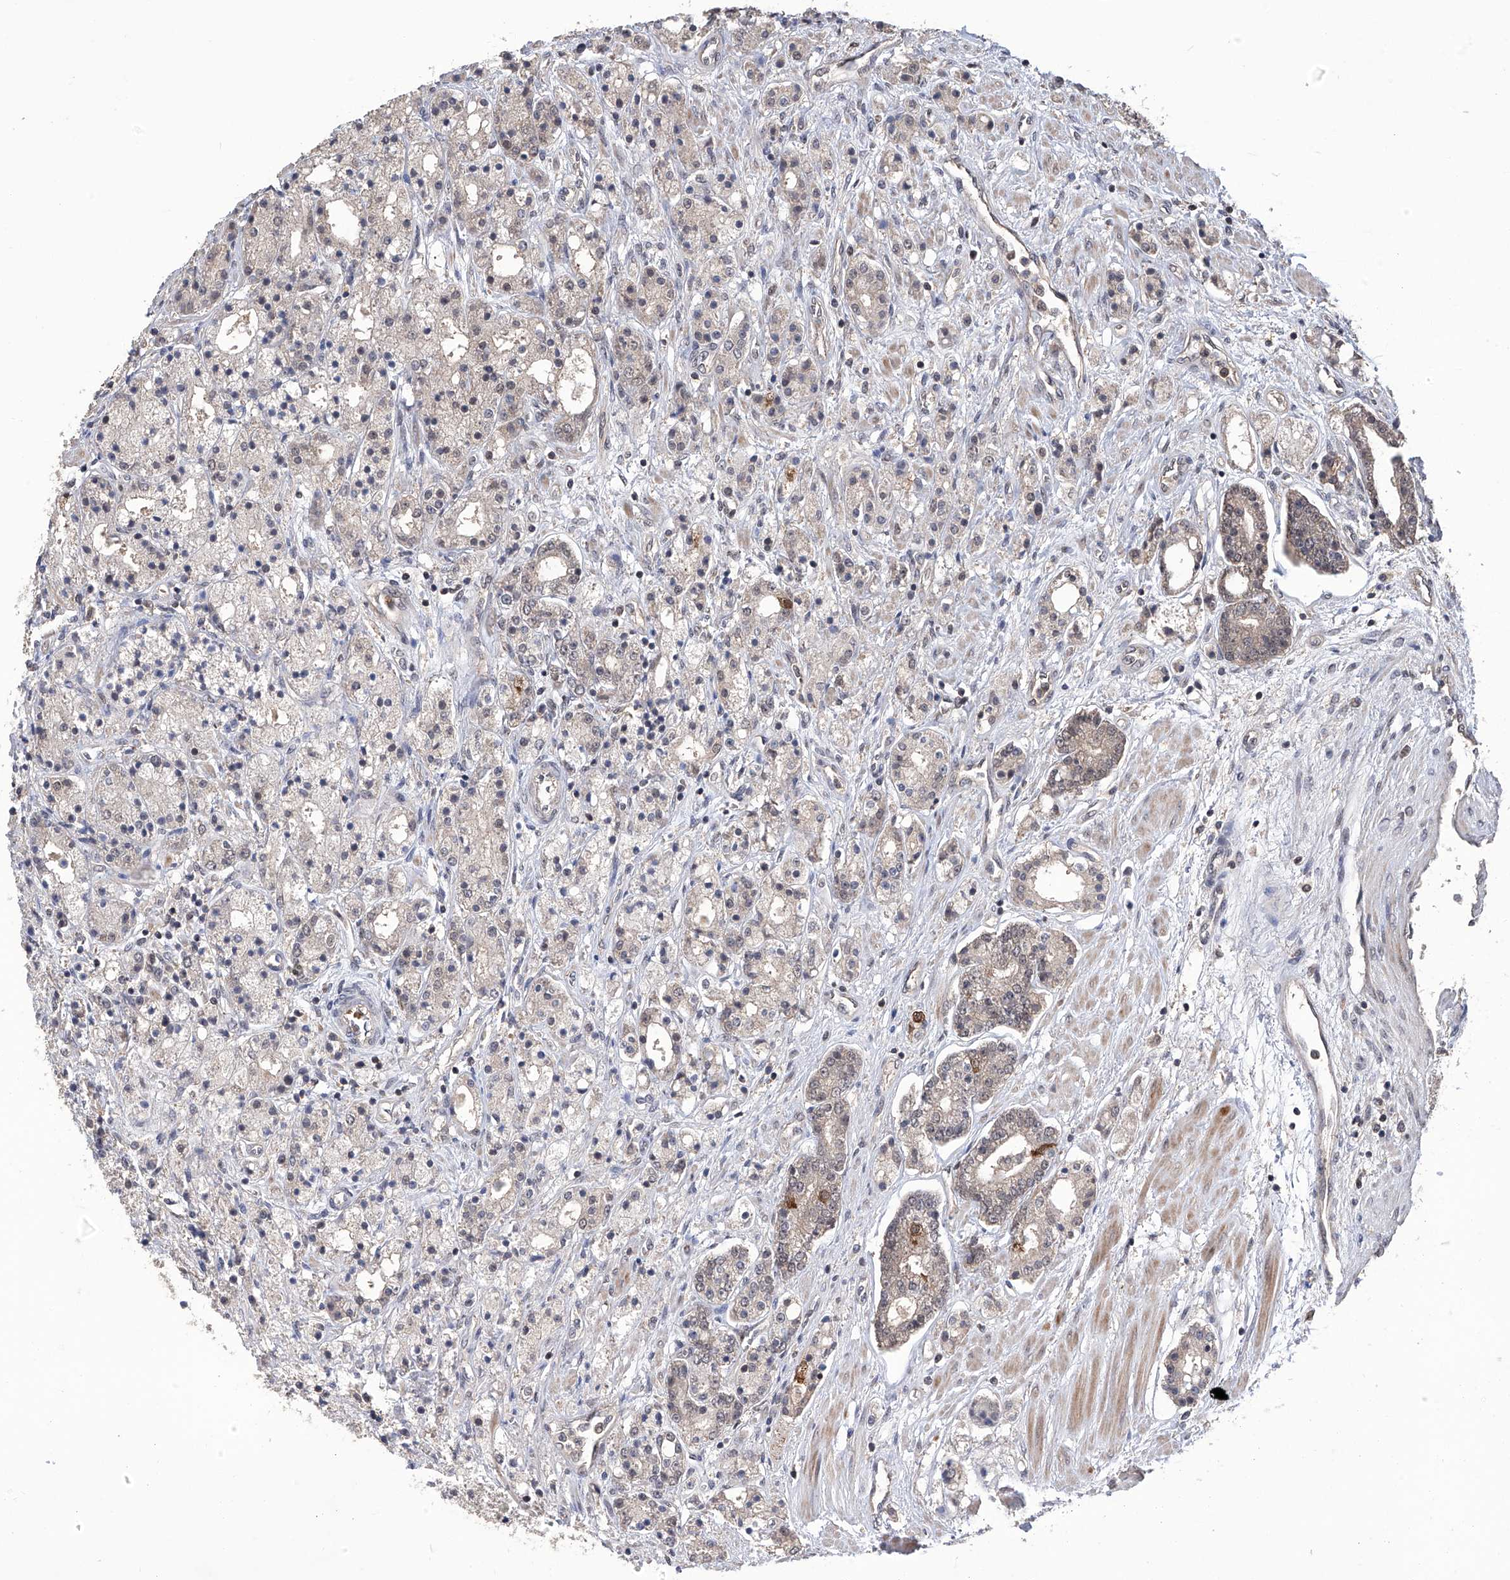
{"staining": {"intensity": "negative", "quantity": "none", "location": "none"}, "tissue": "prostate cancer", "cell_type": "Tumor cells", "image_type": "cancer", "snomed": [{"axis": "morphology", "description": "Adenocarcinoma, High grade"}, {"axis": "topography", "description": "Prostate"}], "caption": "A micrograph of prostate cancer stained for a protein exhibits no brown staining in tumor cells.", "gene": "LYSMD4", "patient": {"sex": "male", "age": 60}}